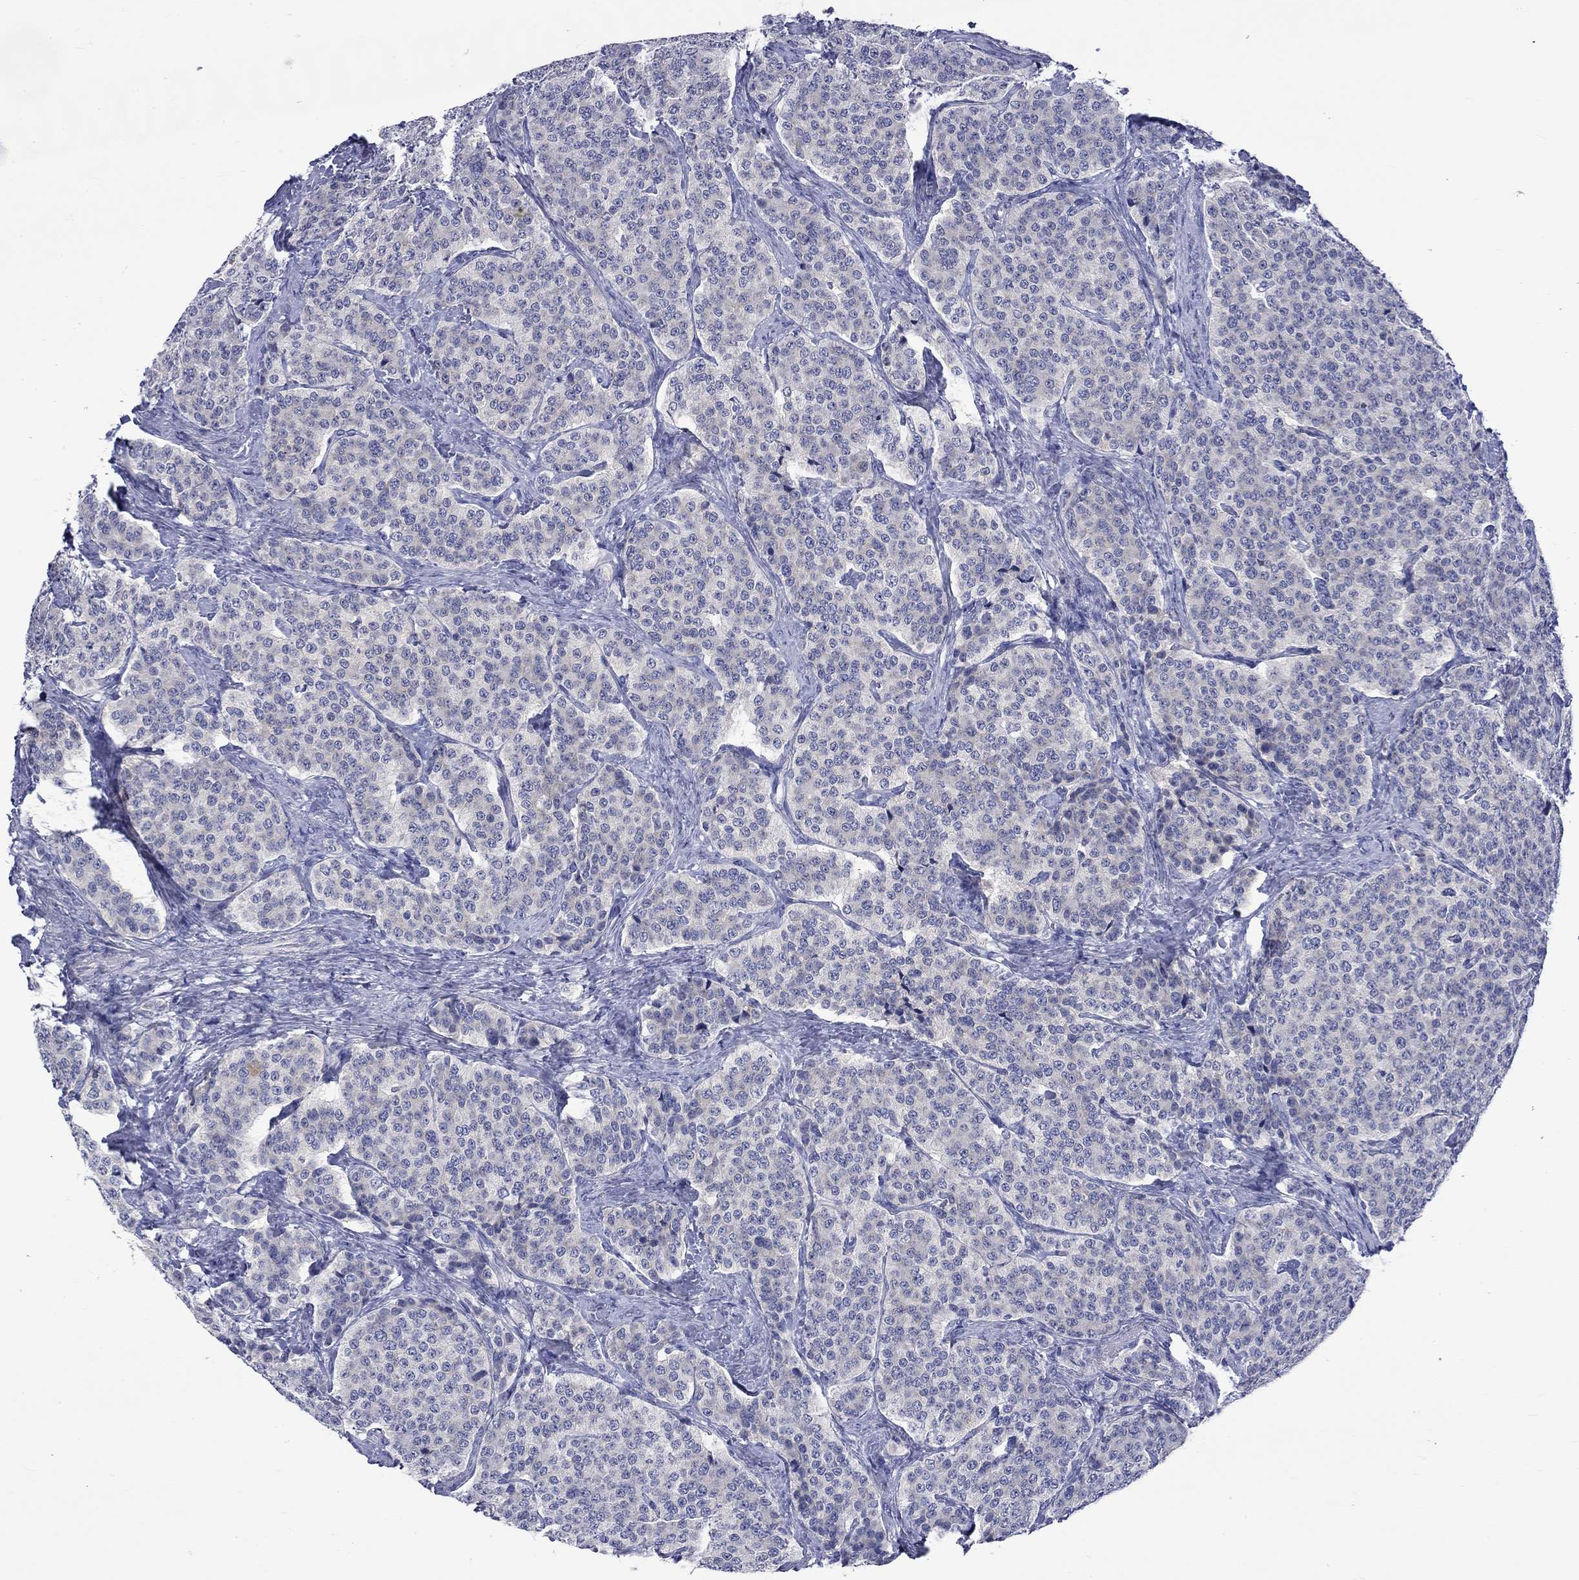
{"staining": {"intensity": "negative", "quantity": "none", "location": "none"}, "tissue": "carcinoid", "cell_type": "Tumor cells", "image_type": "cancer", "snomed": [{"axis": "morphology", "description": "Carcinoid, malignant, NOS"}, {"axis": "topography", "description": "Small intestine"}], "caption": "High magnification brightfield microscopy of carcinoid stained with DAB (3,3'-diaminobenzidine) (brown) and counterstained with hematoxylin (blue): tumor cells show no significant positivity.", "gene": "CERS1", "patient": {"sex": "female", "age": 58}}